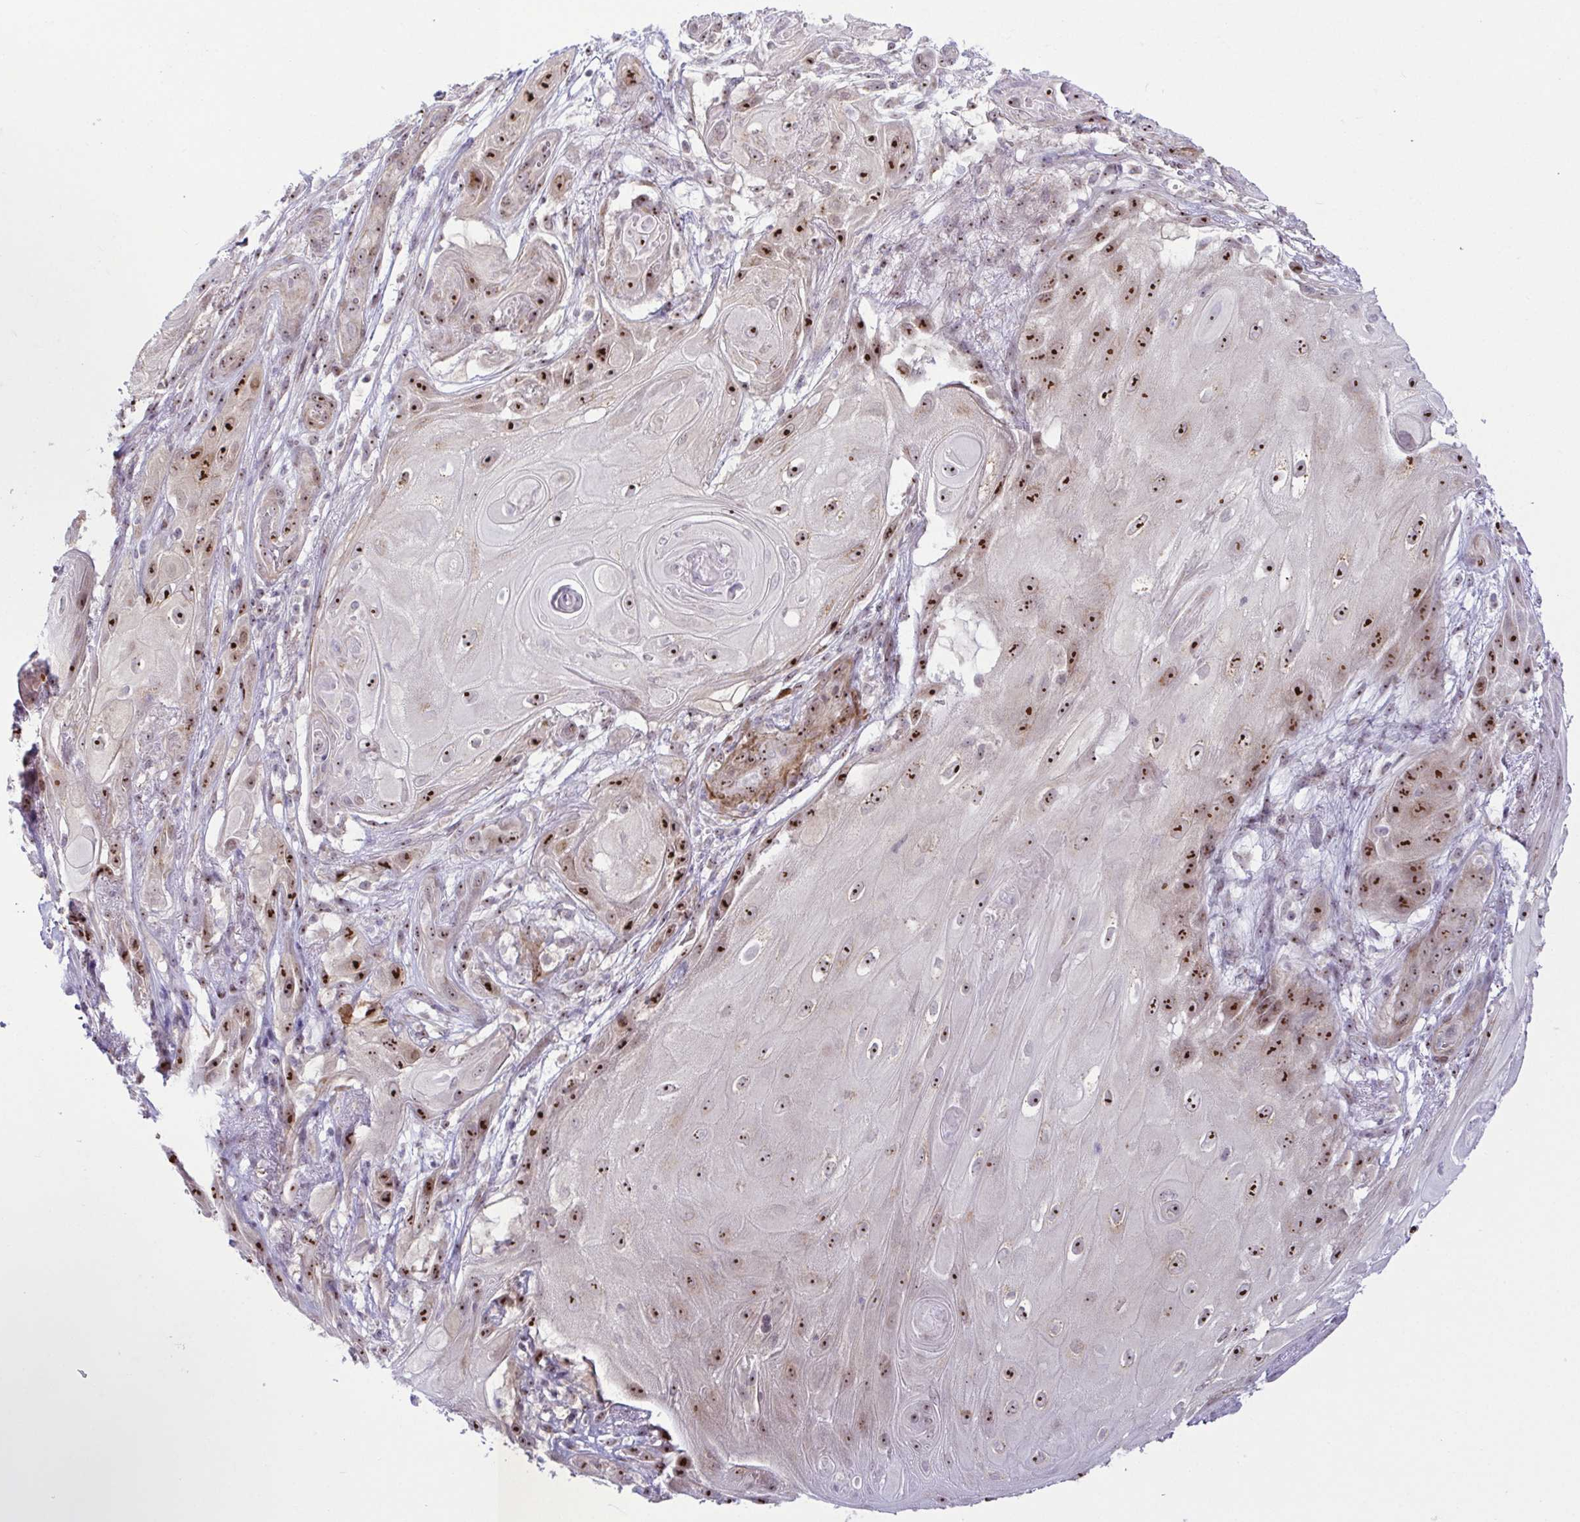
{"staining": {"intensity": "strong", "quantity": "25%-75%", "location": "nuclear"}, "tissue": "skin cancer", "cell_type": "Tumor cells", "image_type": "cancer", "snomed": [{"axis": "morphology", "description": "Squamous cell carcinoma, NOS"}, {"axis": "topography", "description": "Skin"}], "caption": "Human squamous cell carcinoma (skin) stained with a brown dye reveals strong nuclear positive staining in about 25%-75% of tumor cells.", "gene": "RSL24D1", "patient": {"sex": "male", "age": 62}}